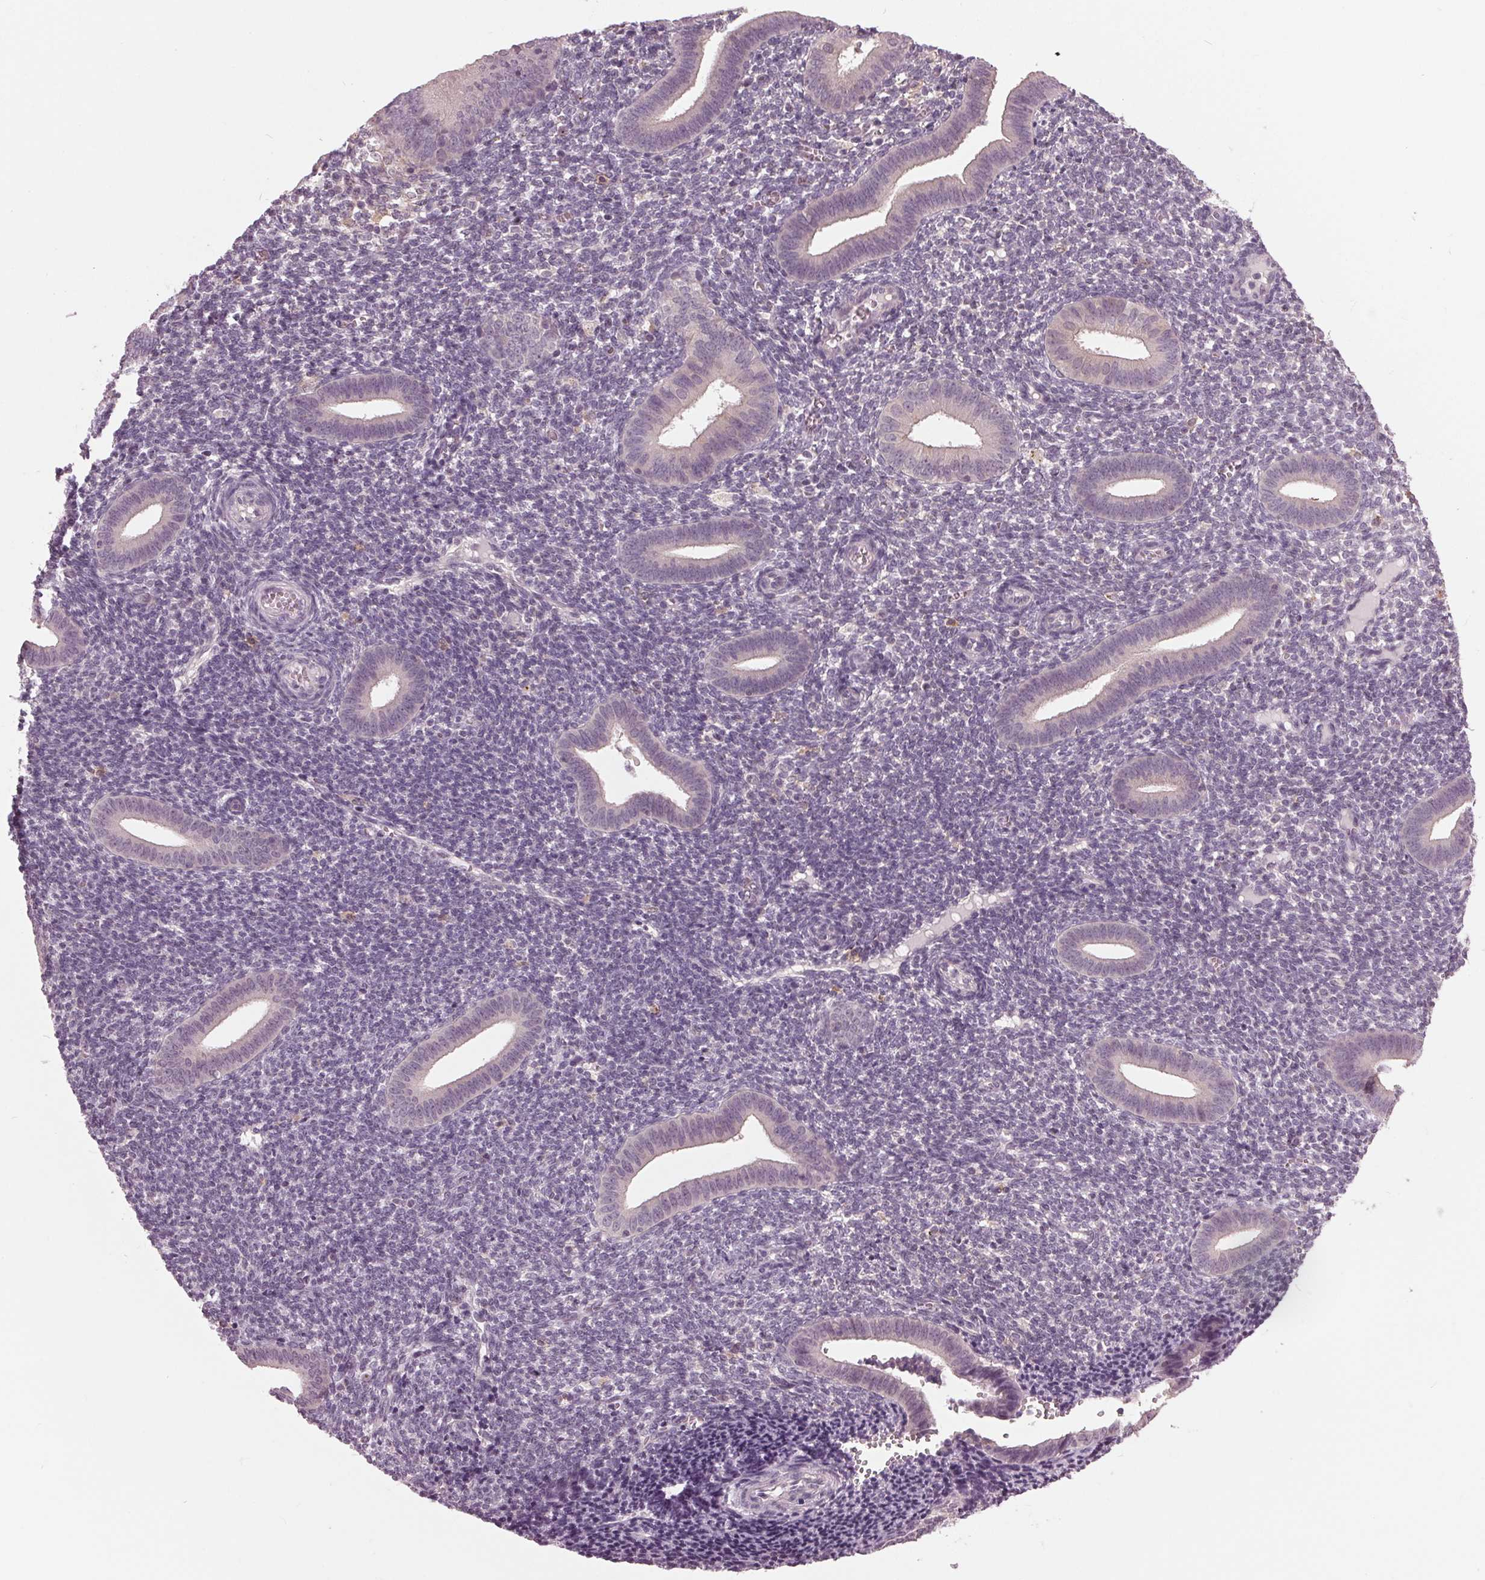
{"staining": {"intensity": "negative", "quantity": "none", "location": "none"}, "tissue": "endometrium", "cell_type": "Cells in endometrial stroma", "image_type": "normal", "snomed": [{"axis": "morphology", "description": "Normal tissue, NOS"}, {"axis": "topography", "description": "Endometrium"}], "caption": "High power microscopy photomicrograph of an immunohistochemistry (IHC) photomicrograph of unremarkable endometrium, revealing no significant expression in cells in endometrial stroma.", "gene": "SIGLEC6", "patient": {"sex": "female", "age": 25}}